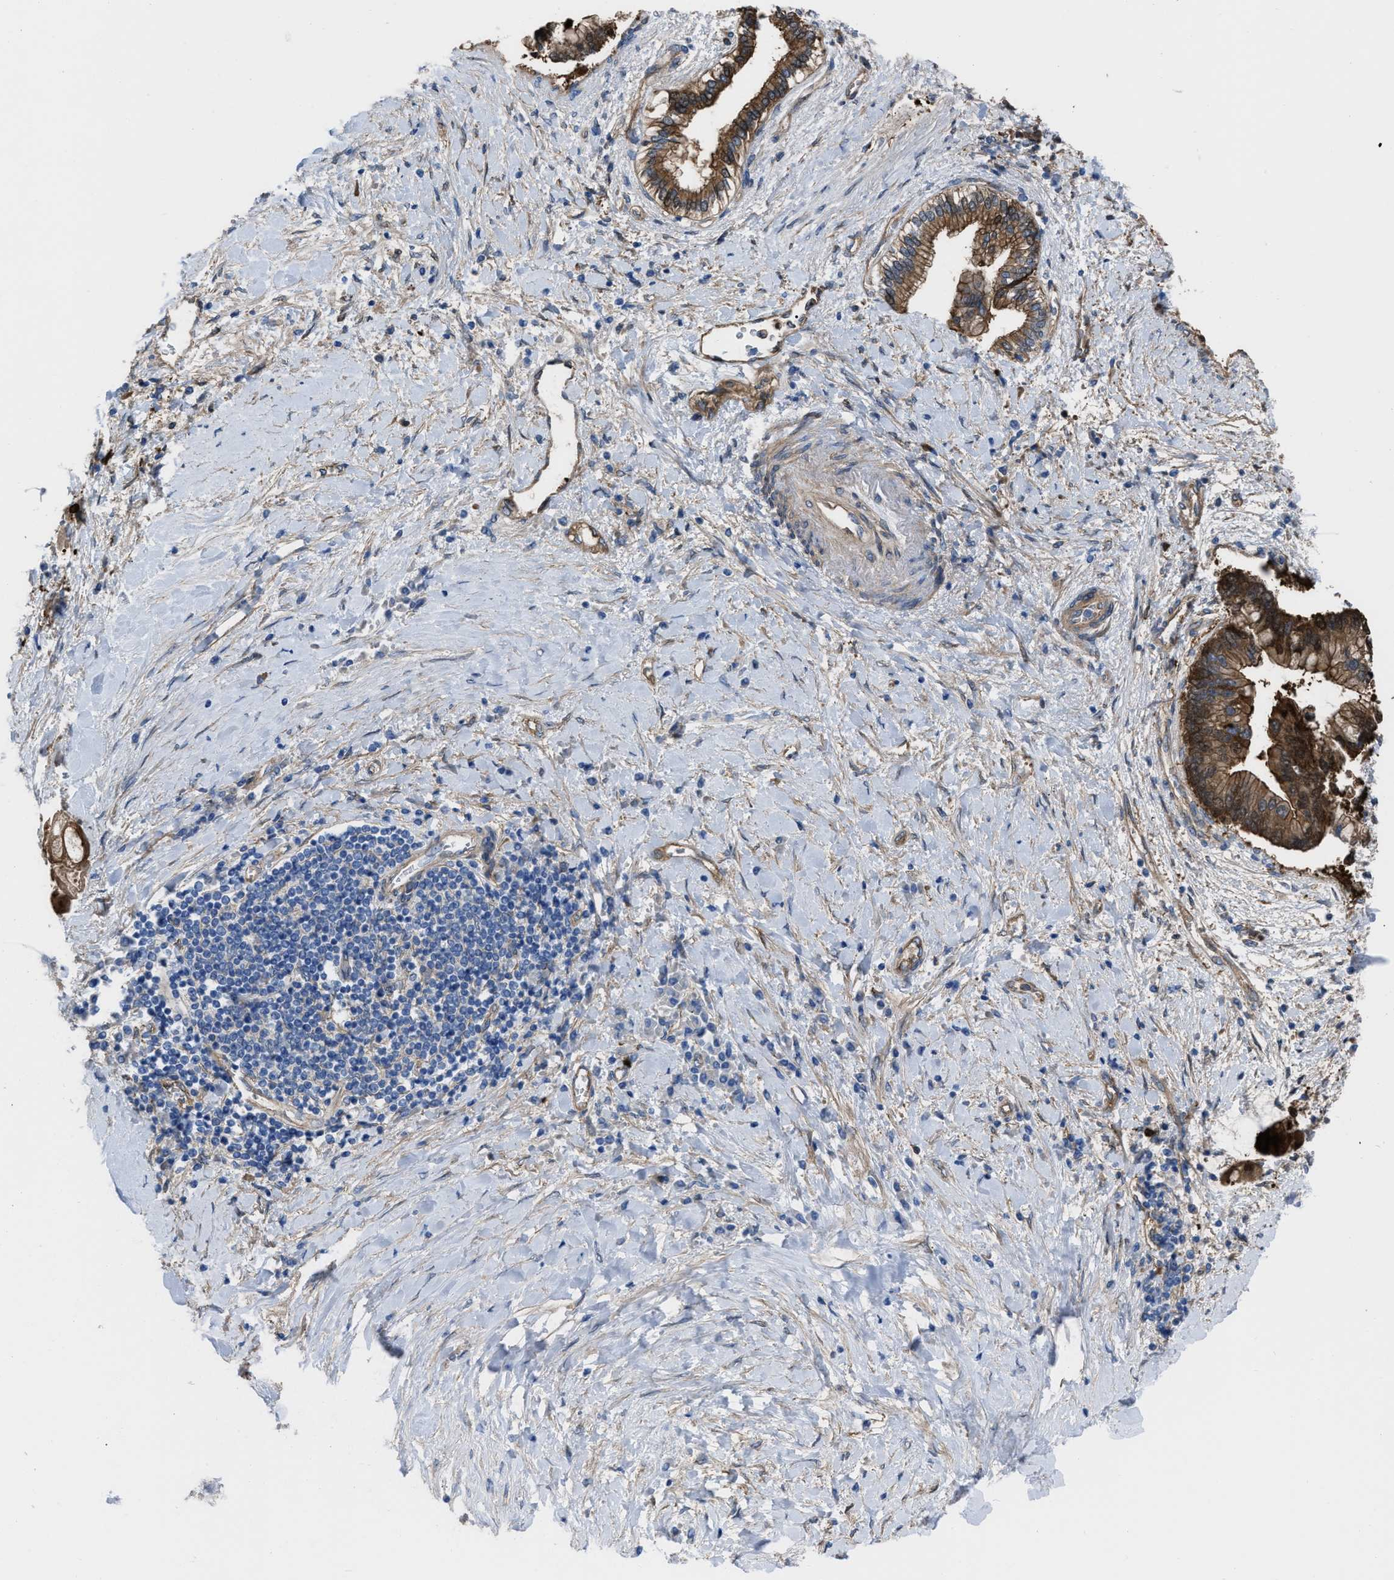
{"staining": {"intensity": "moderate", "quantity": ">75%", "location": "cytoplasmic/membranous"}, "tissue": "liver cancer", "cell_type": "Tumor cells", "image_type": "cancer", "snomed": [{"axis": "morphology", "description": "Cholangiocarcinoma"}, {"axis": "topography", "description": "Liver"}], "caption": "IHC photomicrograph of neoplastic tissue: human liver cancer stained using IHC demonstrates medium levels of moderate protein expression localized specifically in the cytoplasmic/membranous of tumor cells, appearing as a cytoplasmic/membranous brown color.", "gene": "TRIOBP", "patient": {"sex": "male", "age": 50}}